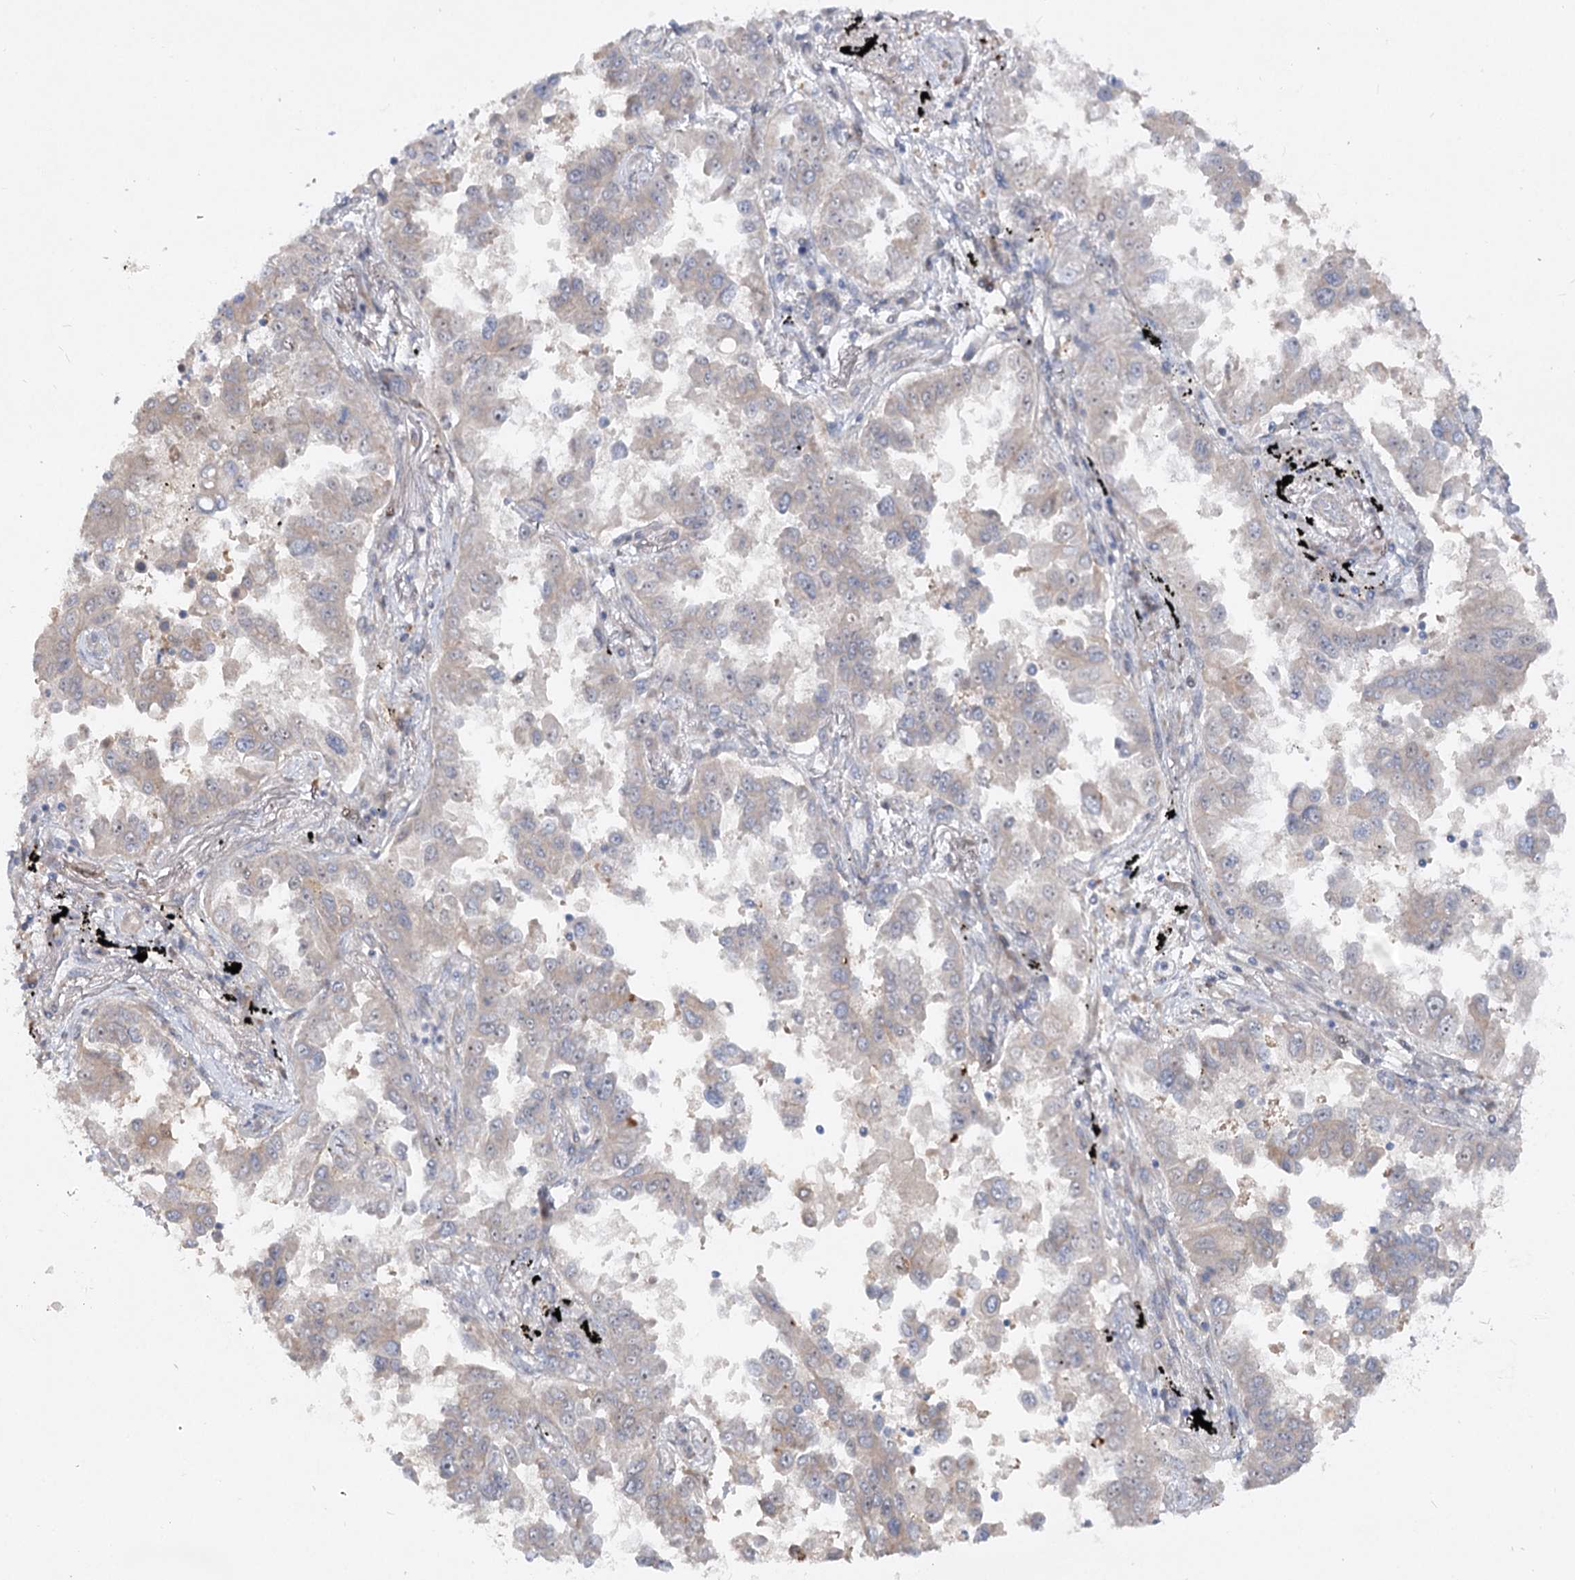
{"staining": {"intensity": "moderate", "quantity": "25%-75%", "location": "cytoplasmic/membranous"}, "tissue": "lung cancer", "cell_type": "Tumor cells", "image_type": "cancer", "snomed": [{"axis": "morphology", "description": "Adenocarcinoma, NOS"}, {"axis": "topography", "description": "Lung"}], "caption": "Lung cancer stained with a brown dye reveals moderate cytoplasmic/membranous positive expression in approximately 25%-75% of tumor cells.", "gene": "FGF19", "patient": {"sex": "female", "age": 67}}